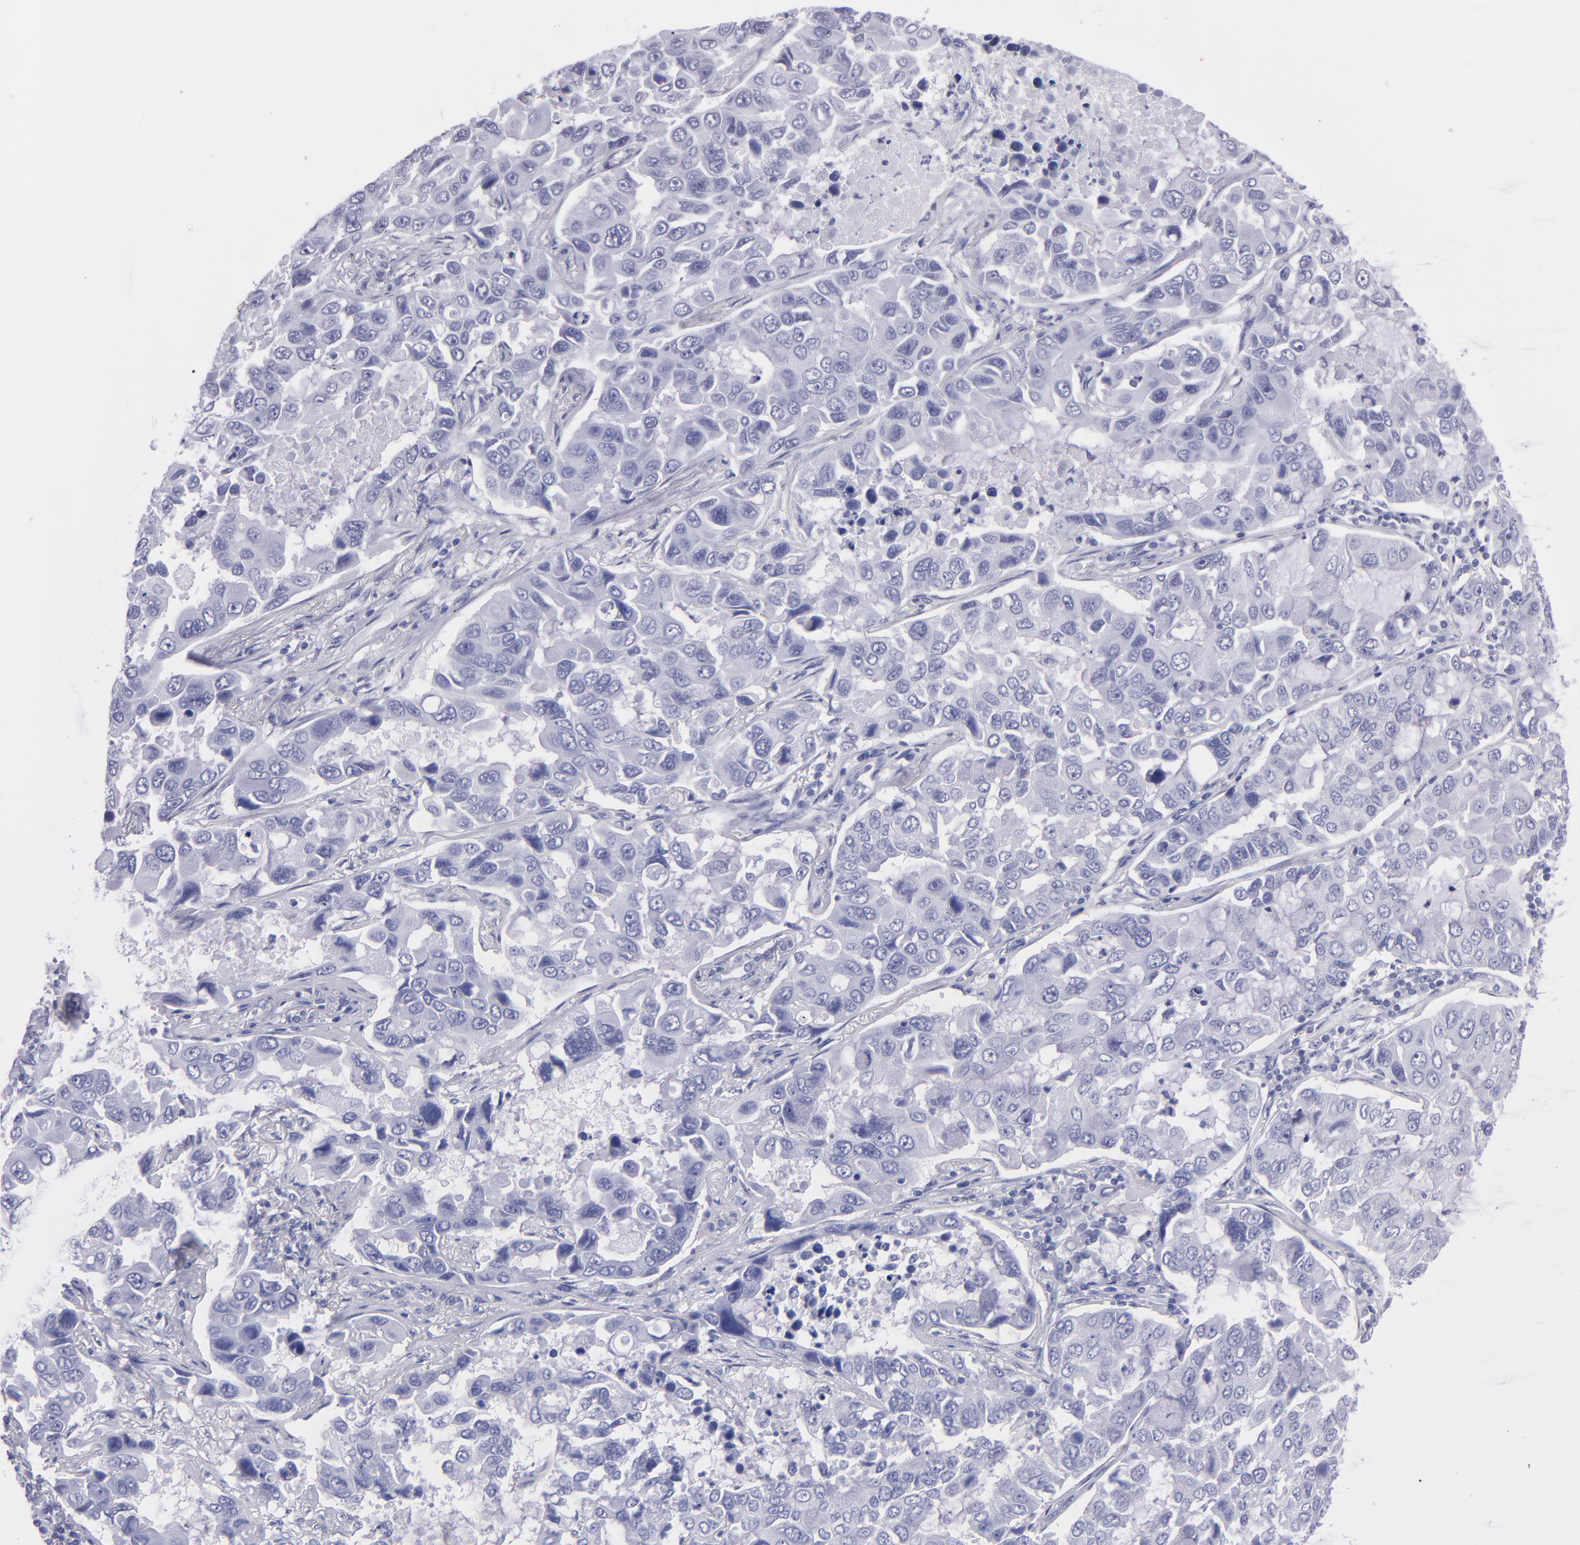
{"staining": {"intensity": "negative", "quantity": "none", "location": "none"}, "tissue": "lung cancer", "cell_type": "Tumor cells", "image_type": "cancer", "snomed": [{"axis": "morphology", "description": "Adenocarcinoma, NOS"}, {"axis": "topography", "description": "Lung"}], "caption": "Tumor cells are negative for brown protein staining in lung cancer.", "gene": "TG", "patient": {"sex": "male", "age": 64}}